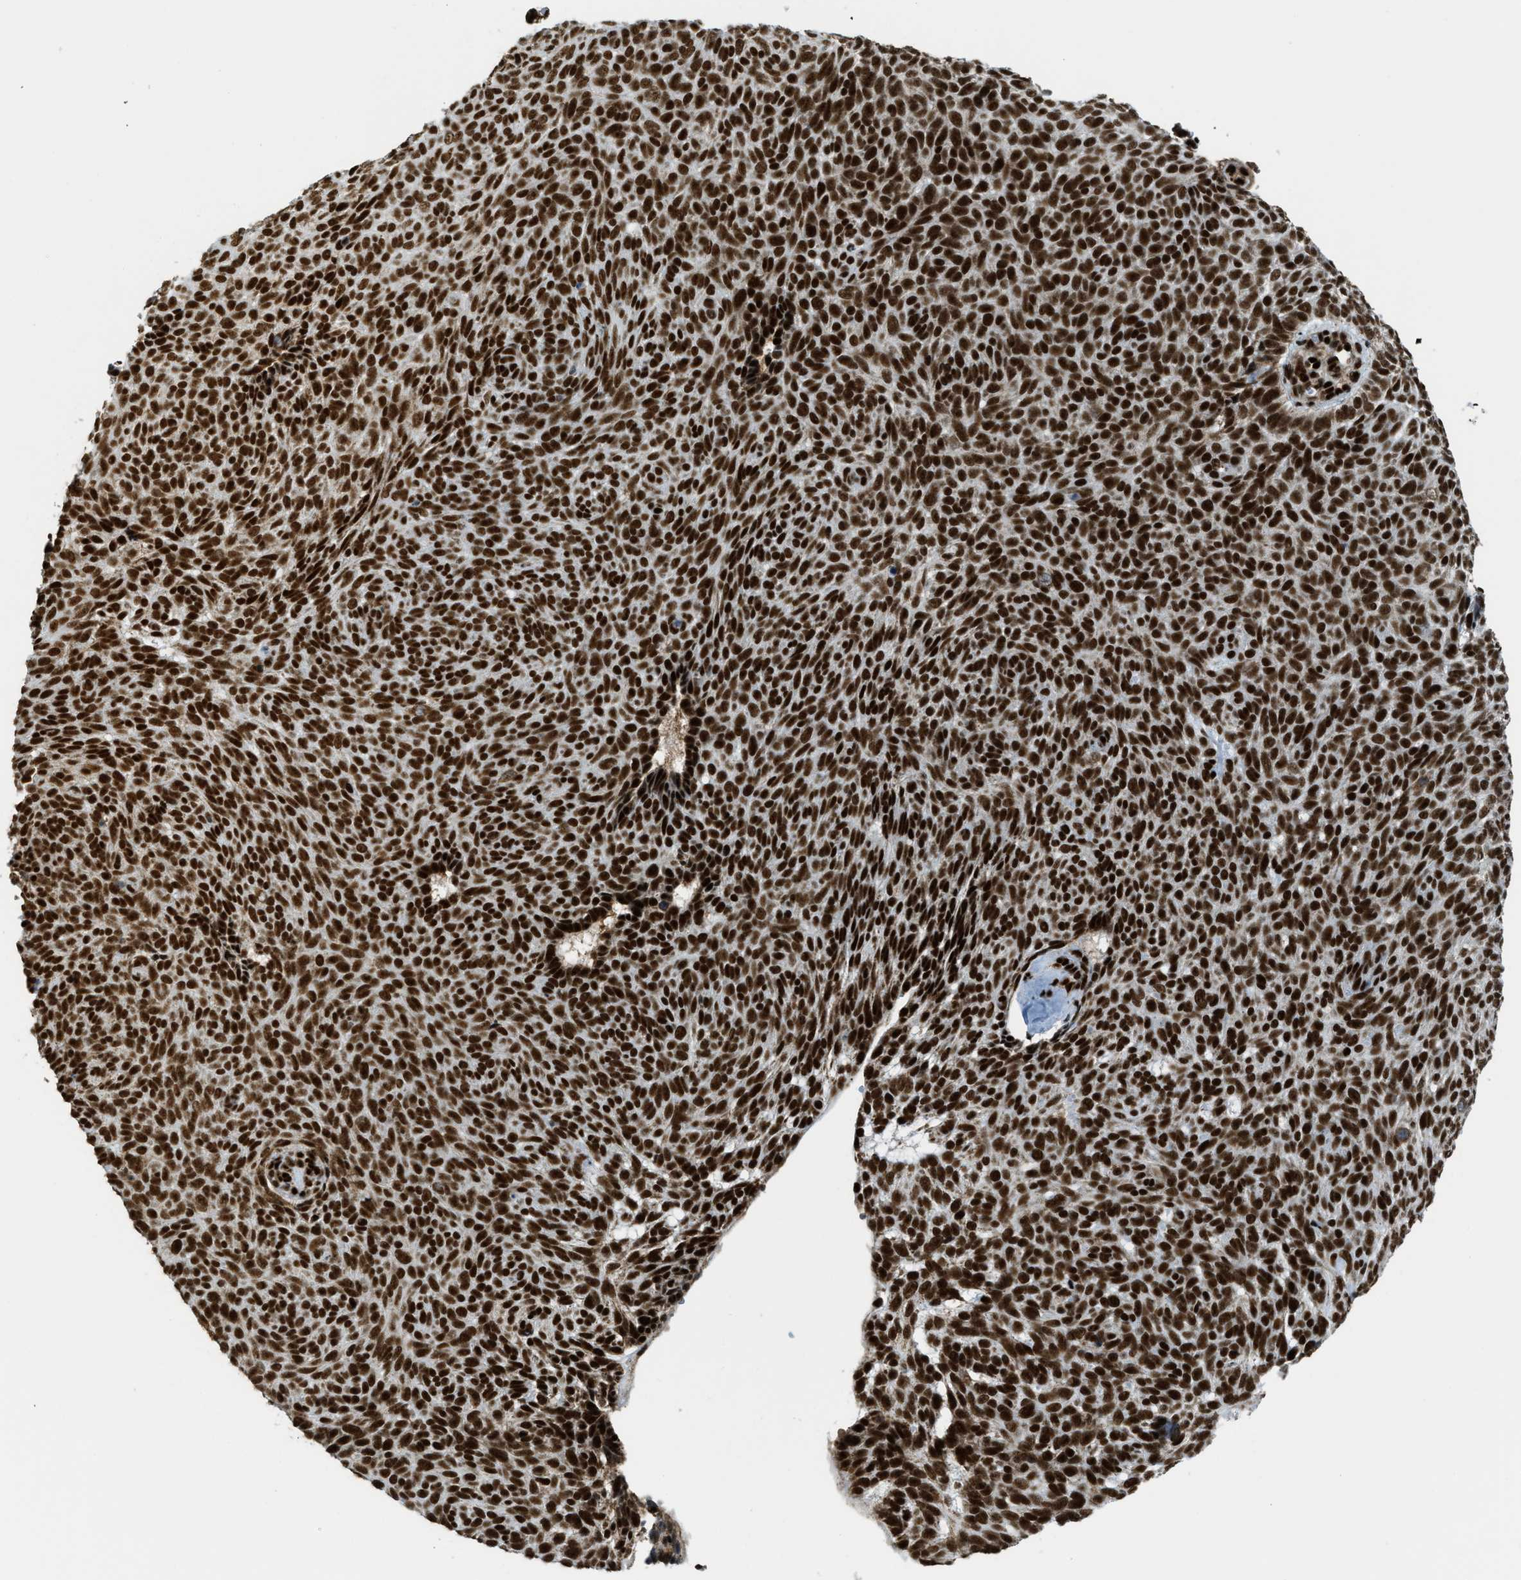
{"staining": {"intensity": "strong", "quantity": ">75%", "location": "nuclear"}, "tissue": "skin cancer", "cell_type": "Tumor cells", "image_type": "cancer", "snomed": [{"axis": "morphology", "description": "Basal cell carcinoma"}, {"axis": "topography", "description": "Skin"}], "caption": "This histopathology image demonstrates IHC staining of basal cell carcinoma (skin), with high strong nuclear positivity in approximately >75% of tumor cells.", "gene": "GABPB1", "patient": {"sex": "male", "age": 61}}